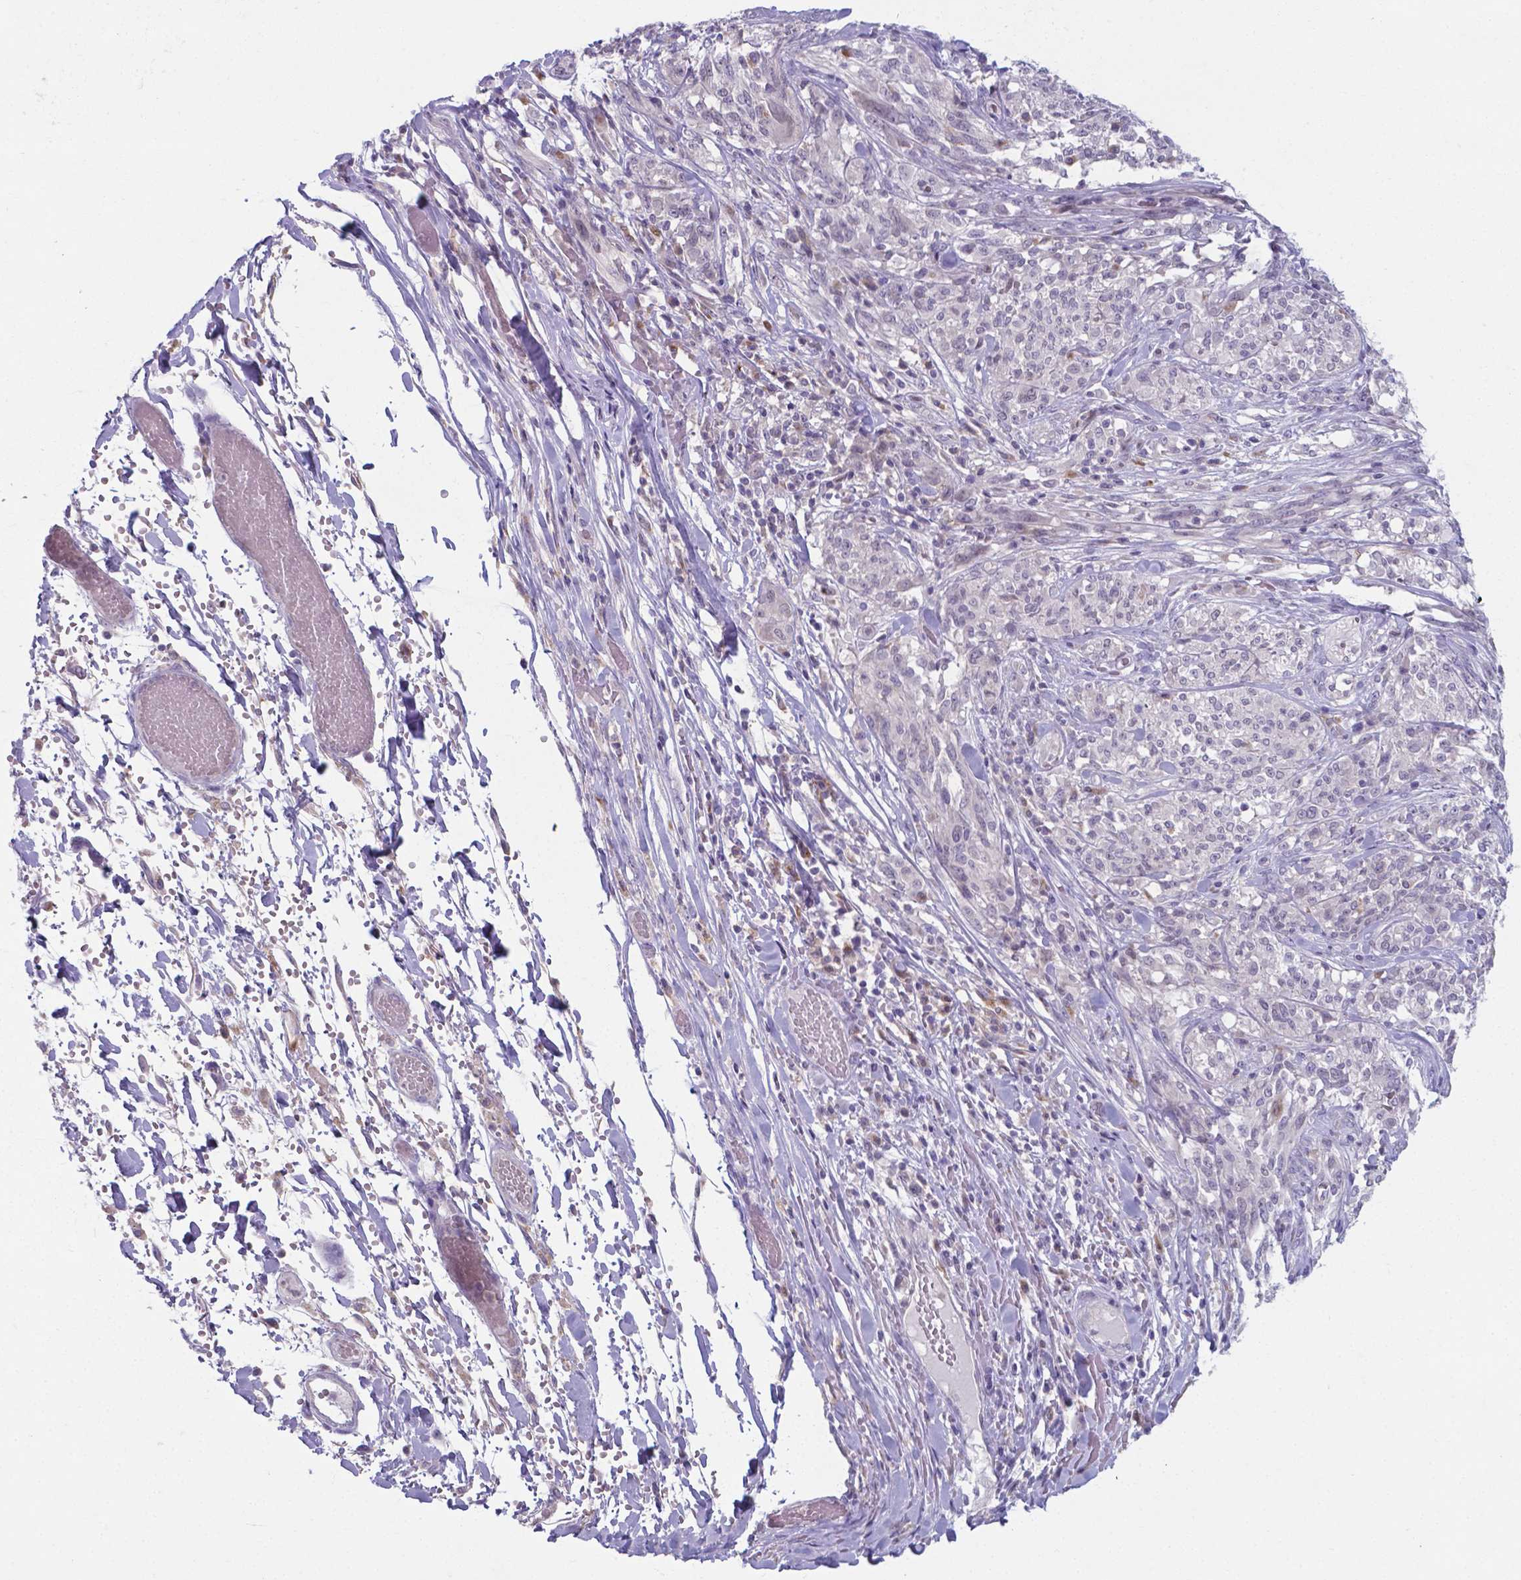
{"staining": {"intensity": "negative", "quantity": "none", "location": "none"}, "tissue": "melanoma", "cell_type": "Tumor cells", "image_type": "cancer", "snomed": [{"axis": "morphology", "description": "Malignant melanoma, NOS"}, {"axis": "topography", "description": "Skin"}], "caption": "This histopathology image is of malignant melanoma stained with immunohistochemistry to label a protein in brown with the nuclei are counter-stained blue. There is no positivity in tumor cells. The staining is performed using DAB brown chromogen with nuclei counter-stained in using hematoxylin.", "gene": "AP5B1", "patient": {"sex": "female", "age": 91}}